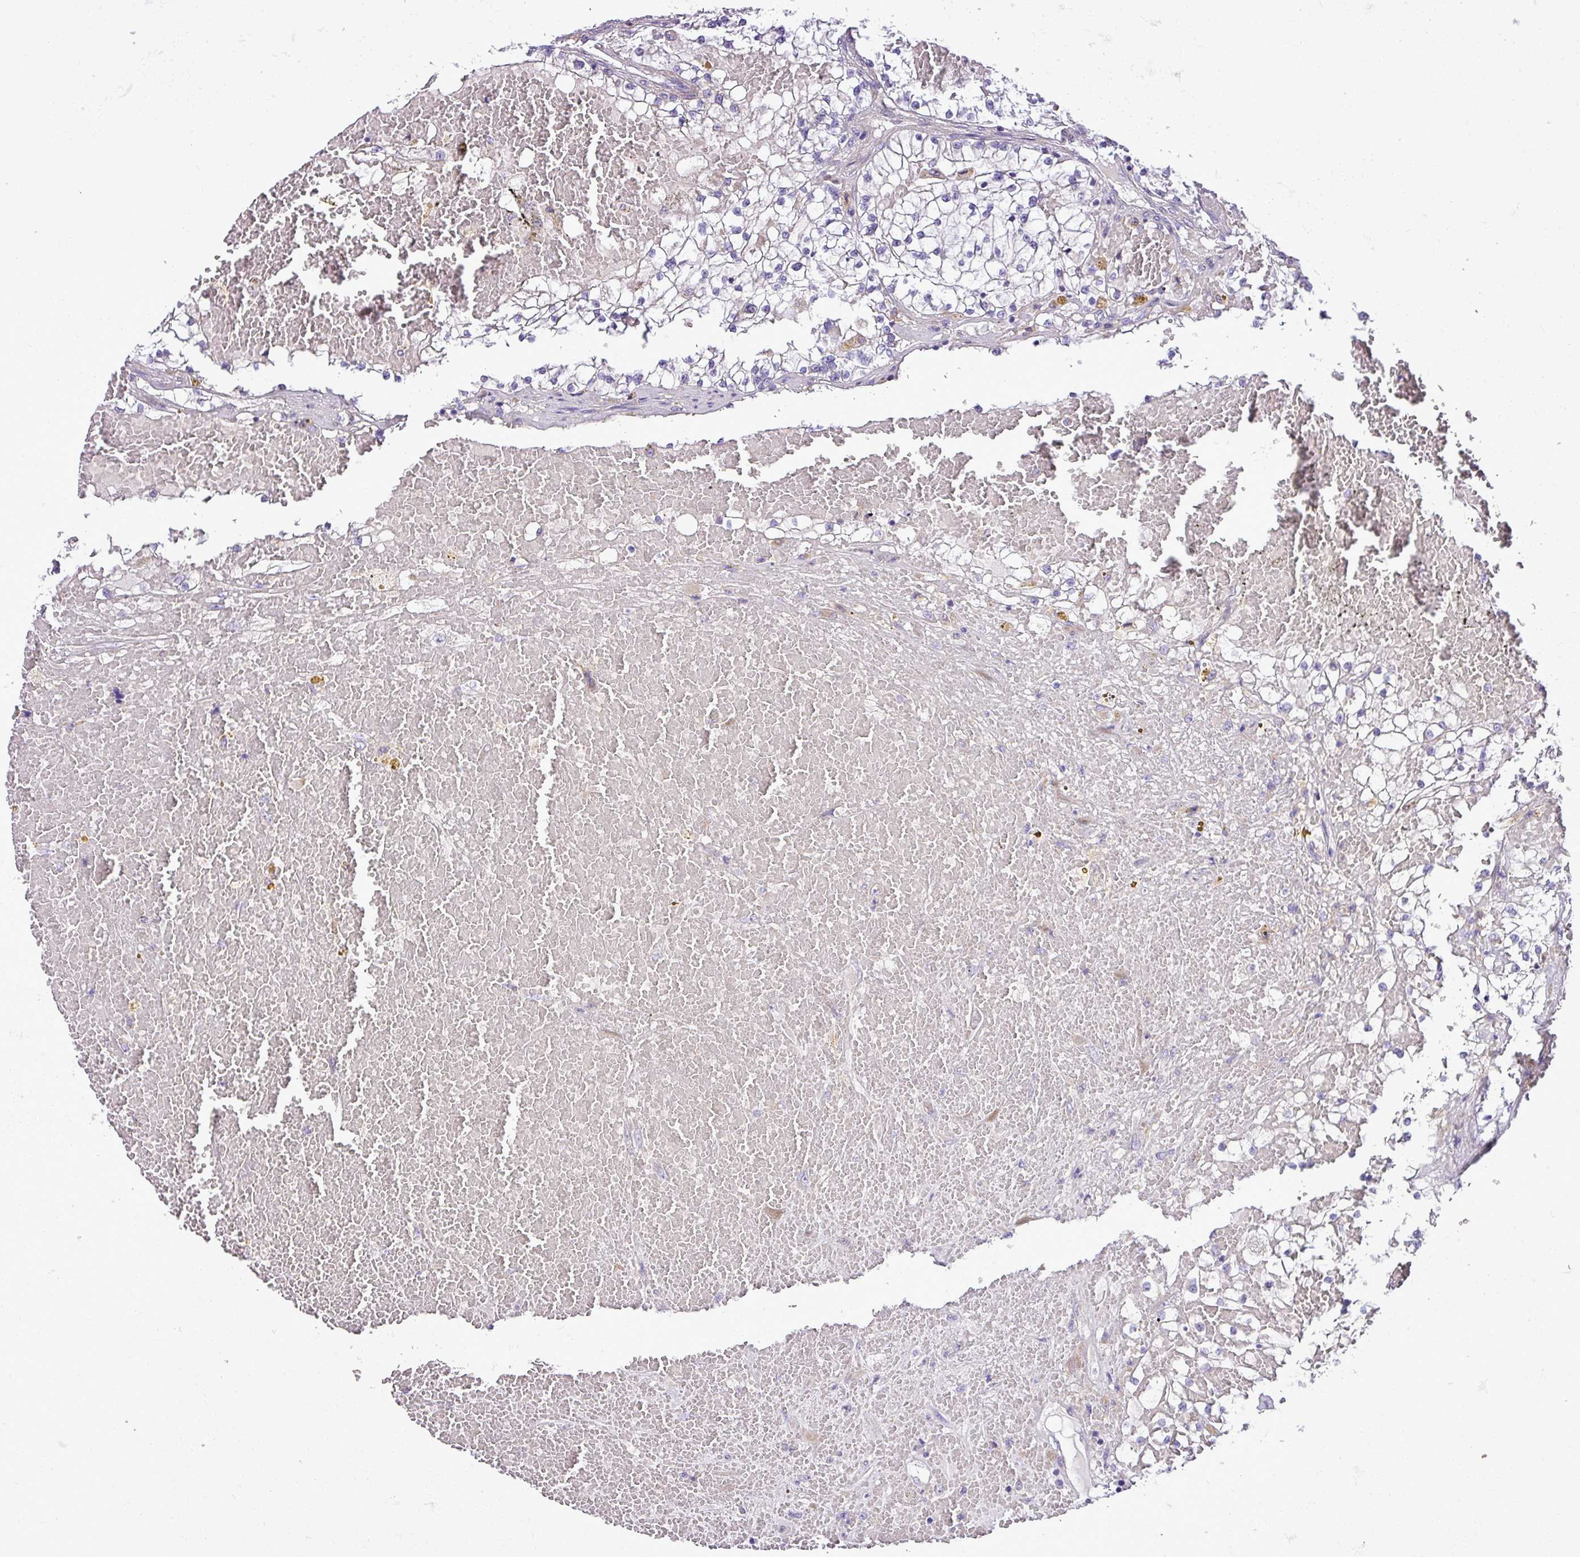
{"staining": {"intensity": "negative", "quantity": "none", "location": "none"}, "tissue": "renal cancer", "cell_type": "Tumor cells", "image_type": "cancer", "snomed": [{"axis": "morphology", "description": "Normal tissue, NOS"}, {"axis": "morphology", "description": "Adenocarcinoma, NOS"}, {"axis": "topography", "description": "Kidney"}], "caption": "The immunohistochemistry (IHC) micrograph has no significant expression in tumor cells of renal cancer tissue. (Brightfield microscopy of DAB immunohistochemistry (IHC) at high magnification).", "gene": "MOCS3", "patient": {"sex": "male", "age": 68}}